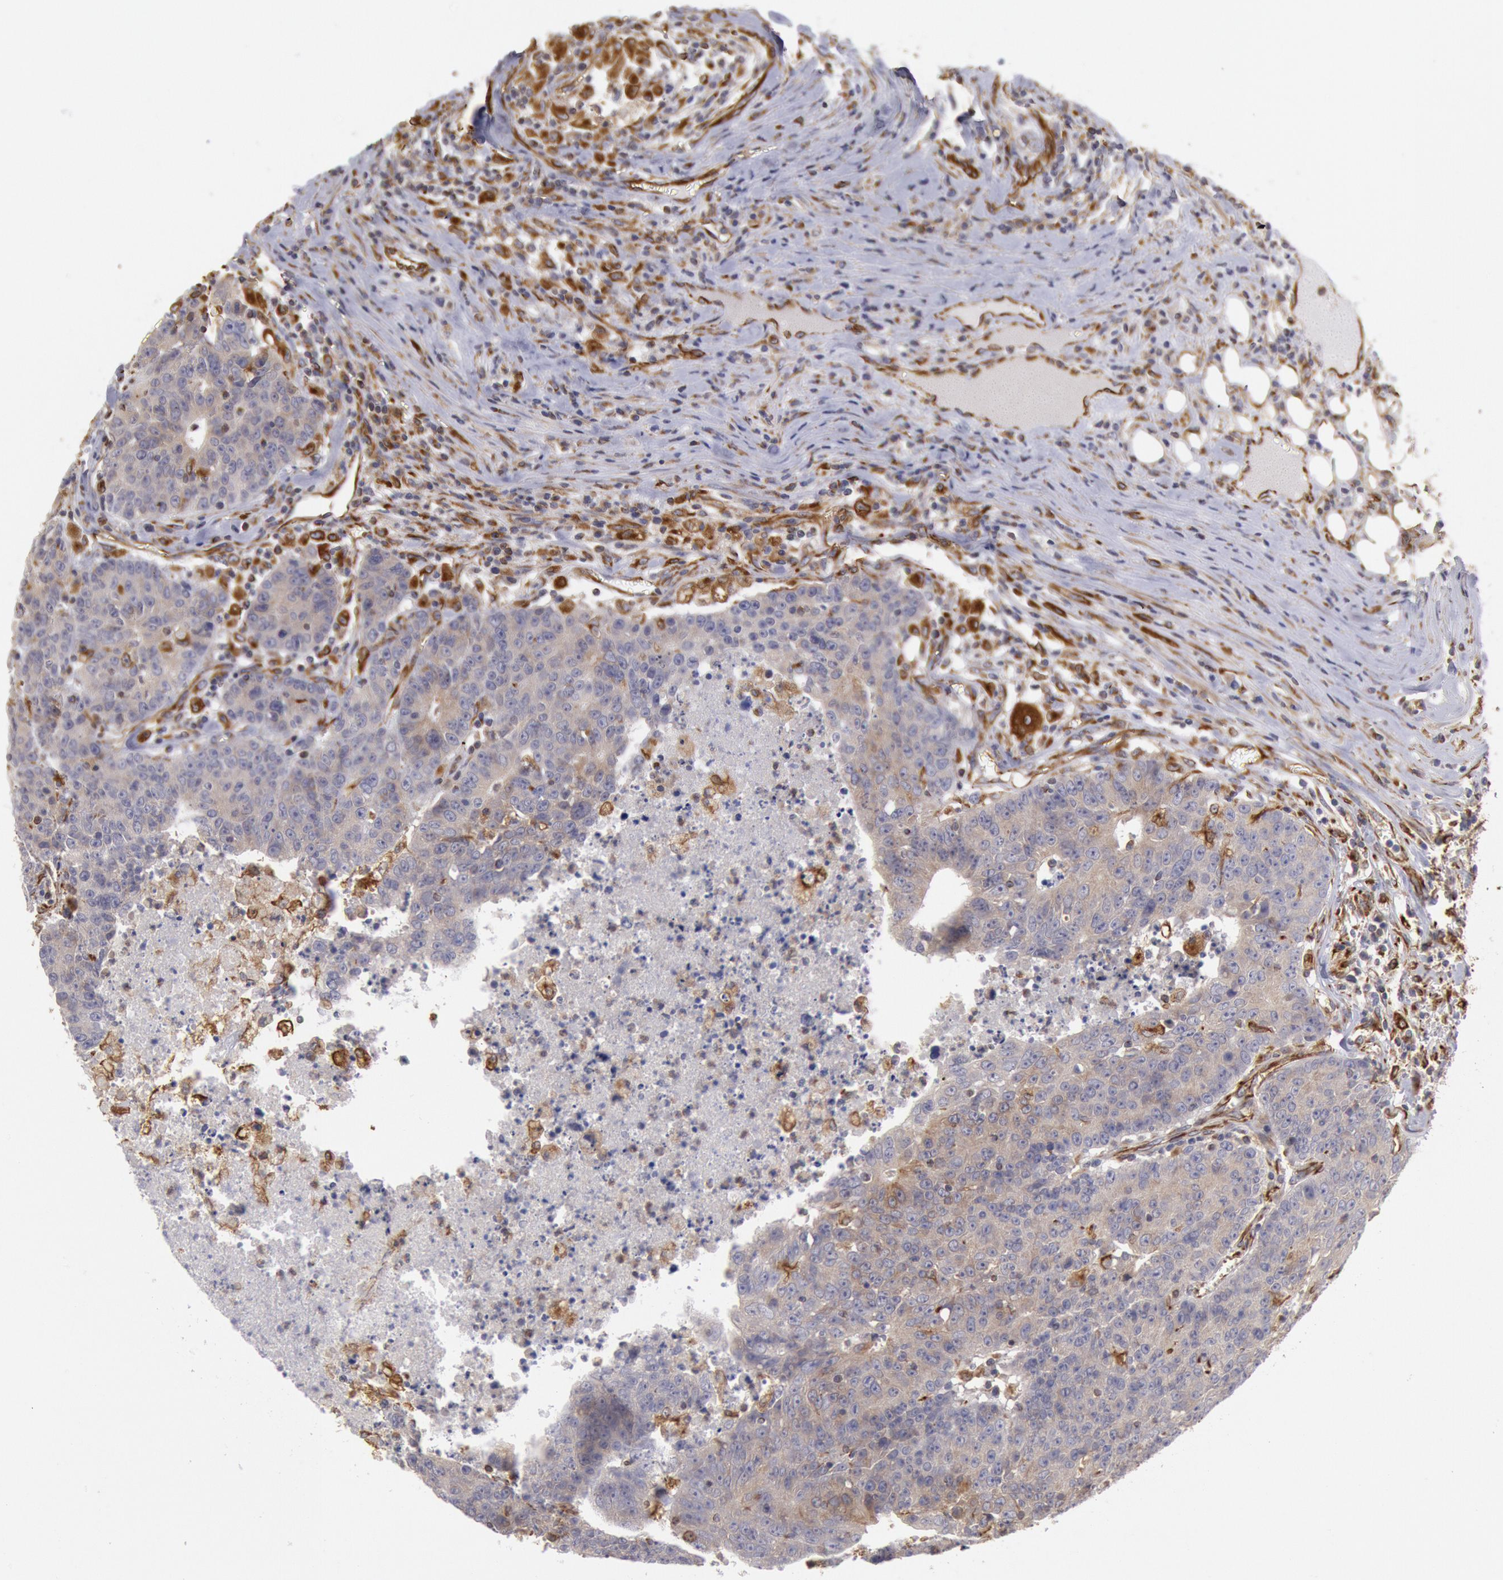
{"staining": {"intensity": "weak", "quantity": ">75%", "location": "cytoplasmic/membranous"}, "tissue": "colorectal cancer", "cell_type": "Tumor cells", "image_type": "cancer", "snomed": [{"axis": "morphology", "description": "Adenocarcinoma, NOS"}, {"axis": "topography", "description": "Colon"}], "caption": "Weak cytoplasmic/membranous protein expression is seen in approximately >75% of tumor cells in colorectal adenocarcinoma. (DAB (3,3'-diaminobenzidine) = brown stain, brightfield microscopy at high magnification).", "gene": "RNF139", "patient": {"sex": "female", "age": 53}}